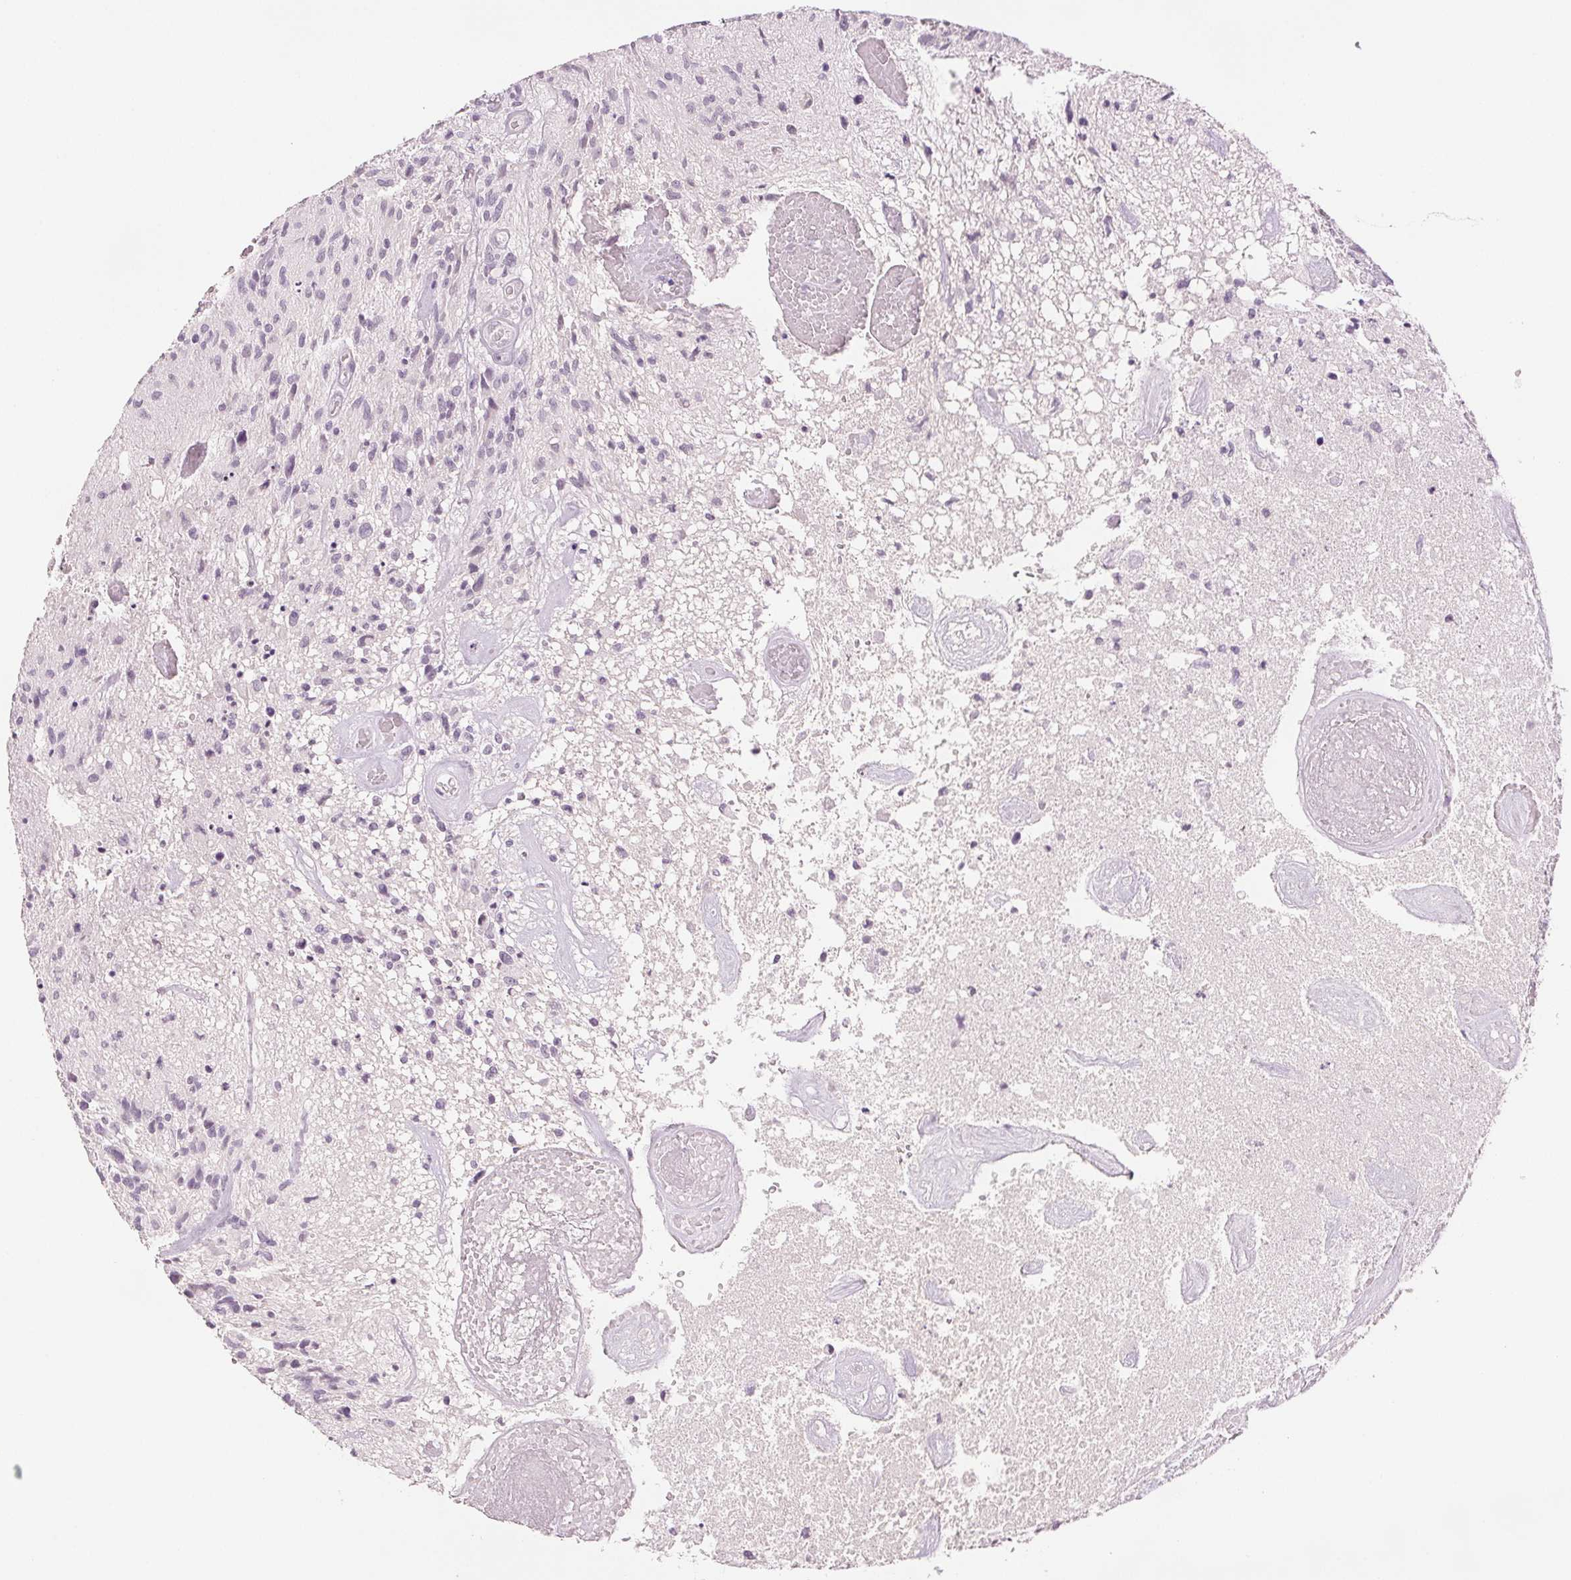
{"staining": {"intensity": "negative", "quantity": "none", "location": "none"}, "tissue": "glioma", "cell_type": "Tumor cells", "image_type": "cancer", "snomed": [{"axis": "morphology", "description": "Glioma, malignant, High grade"}, {"axis": "topography", "description": "Brain"}], "caption": "High magnification brightfield microscopy of glioma stained with DAB (3,3'-diaminobenzidine) (brown) and counterstained with hematoxylin (blue): tumor cells show no significant expression.", "gene": "SCGN", "patient": {"sex": "male", "age": 75}}